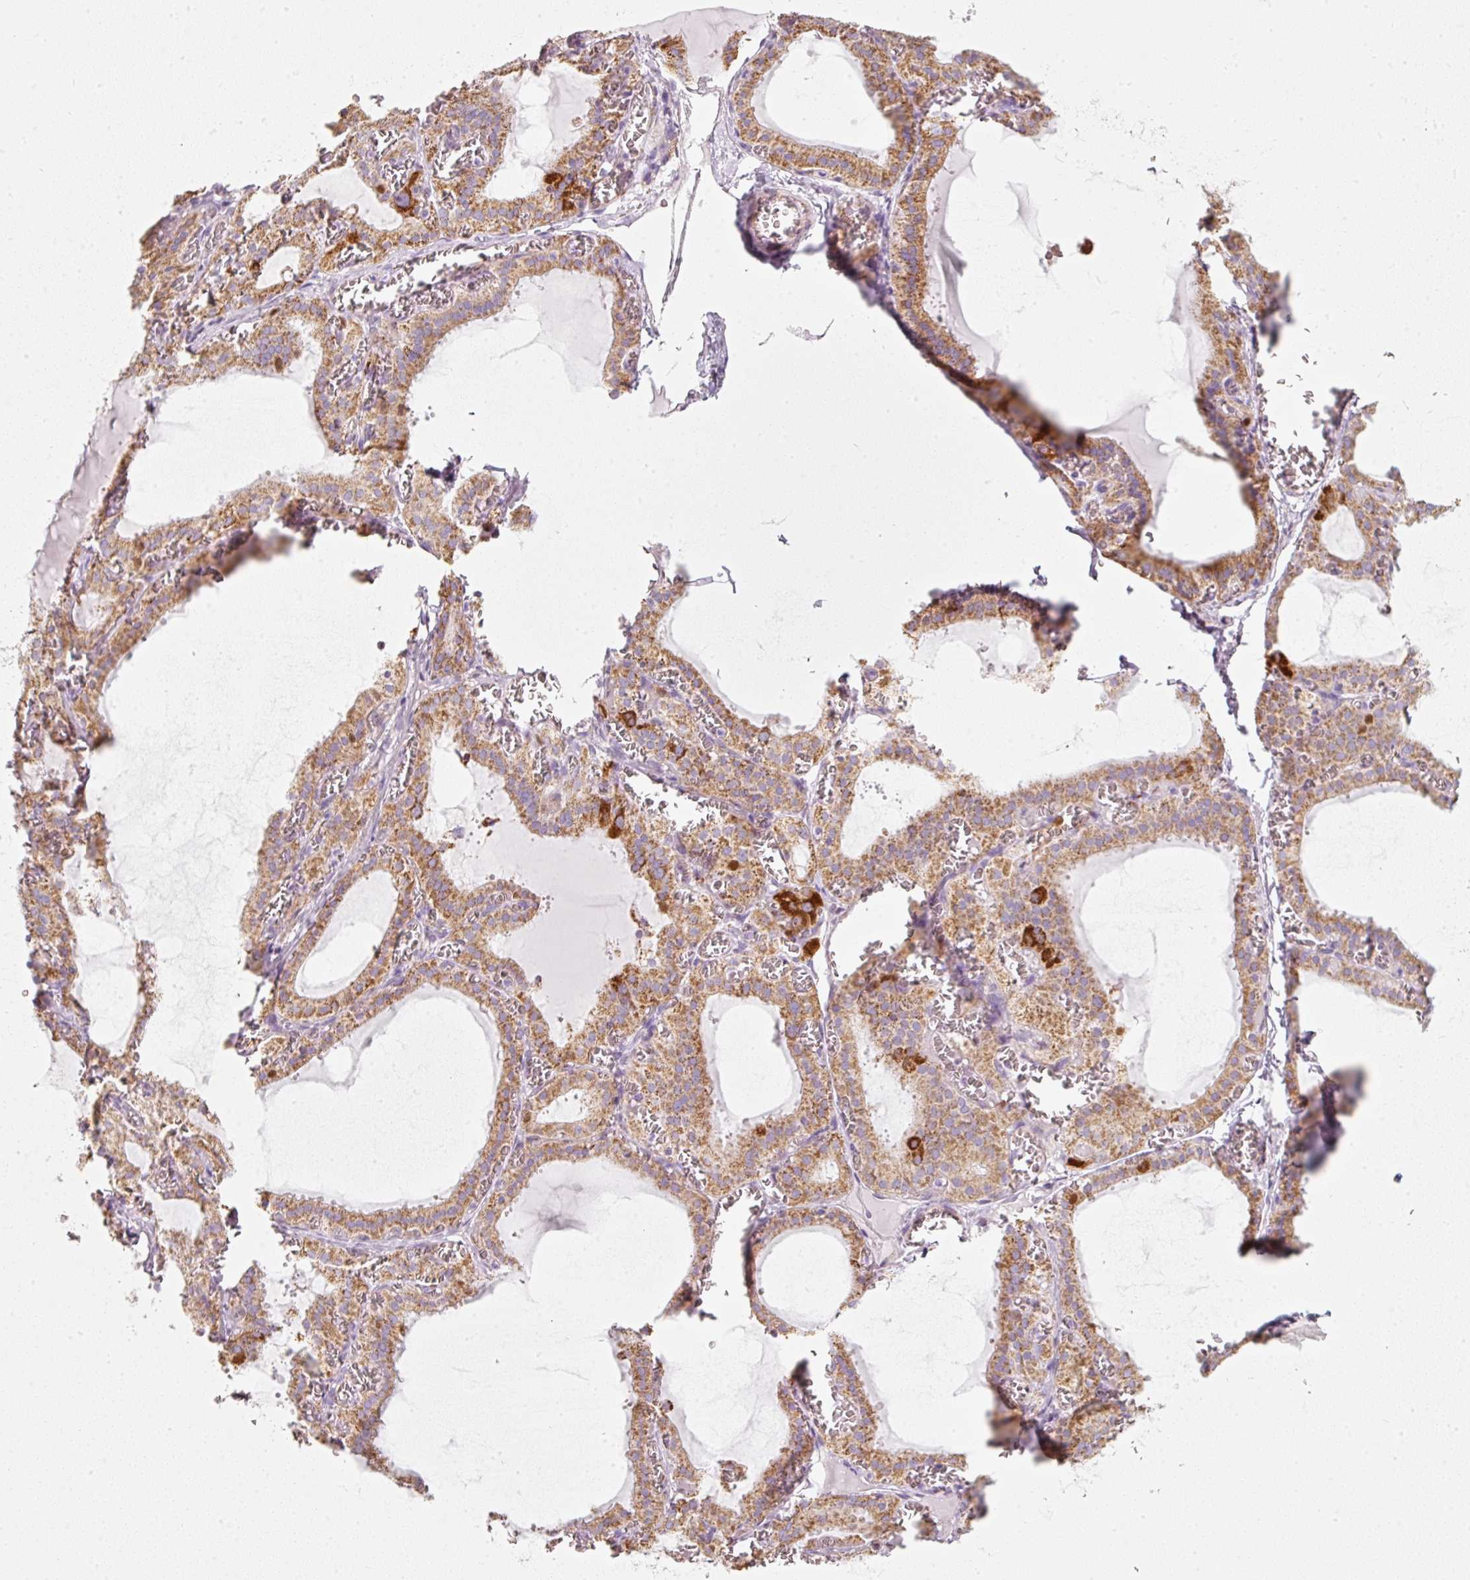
{"staining": {"intensity": "moderate", "quantity": ">75%", "location": "cytoplasmic/membranous,nuclear"}, "tissue": "thyroid gland", "cell_type": "Glandular cells", "image_type": "normal", "snomed": [{"axis": "morphology", "description": "Normal tissue, NOS"}, {"axis": "topography", "description": "Thyroid gland"}], "caption": "Immunohistochemical staining of benign thyroid gland demonstrates moderate cytoplasmic/membranous,nuclear protein positivity in approximately >75% of glandular cells.", "gene": "DUT", "patient": {"sex": "female", "age": 30}}